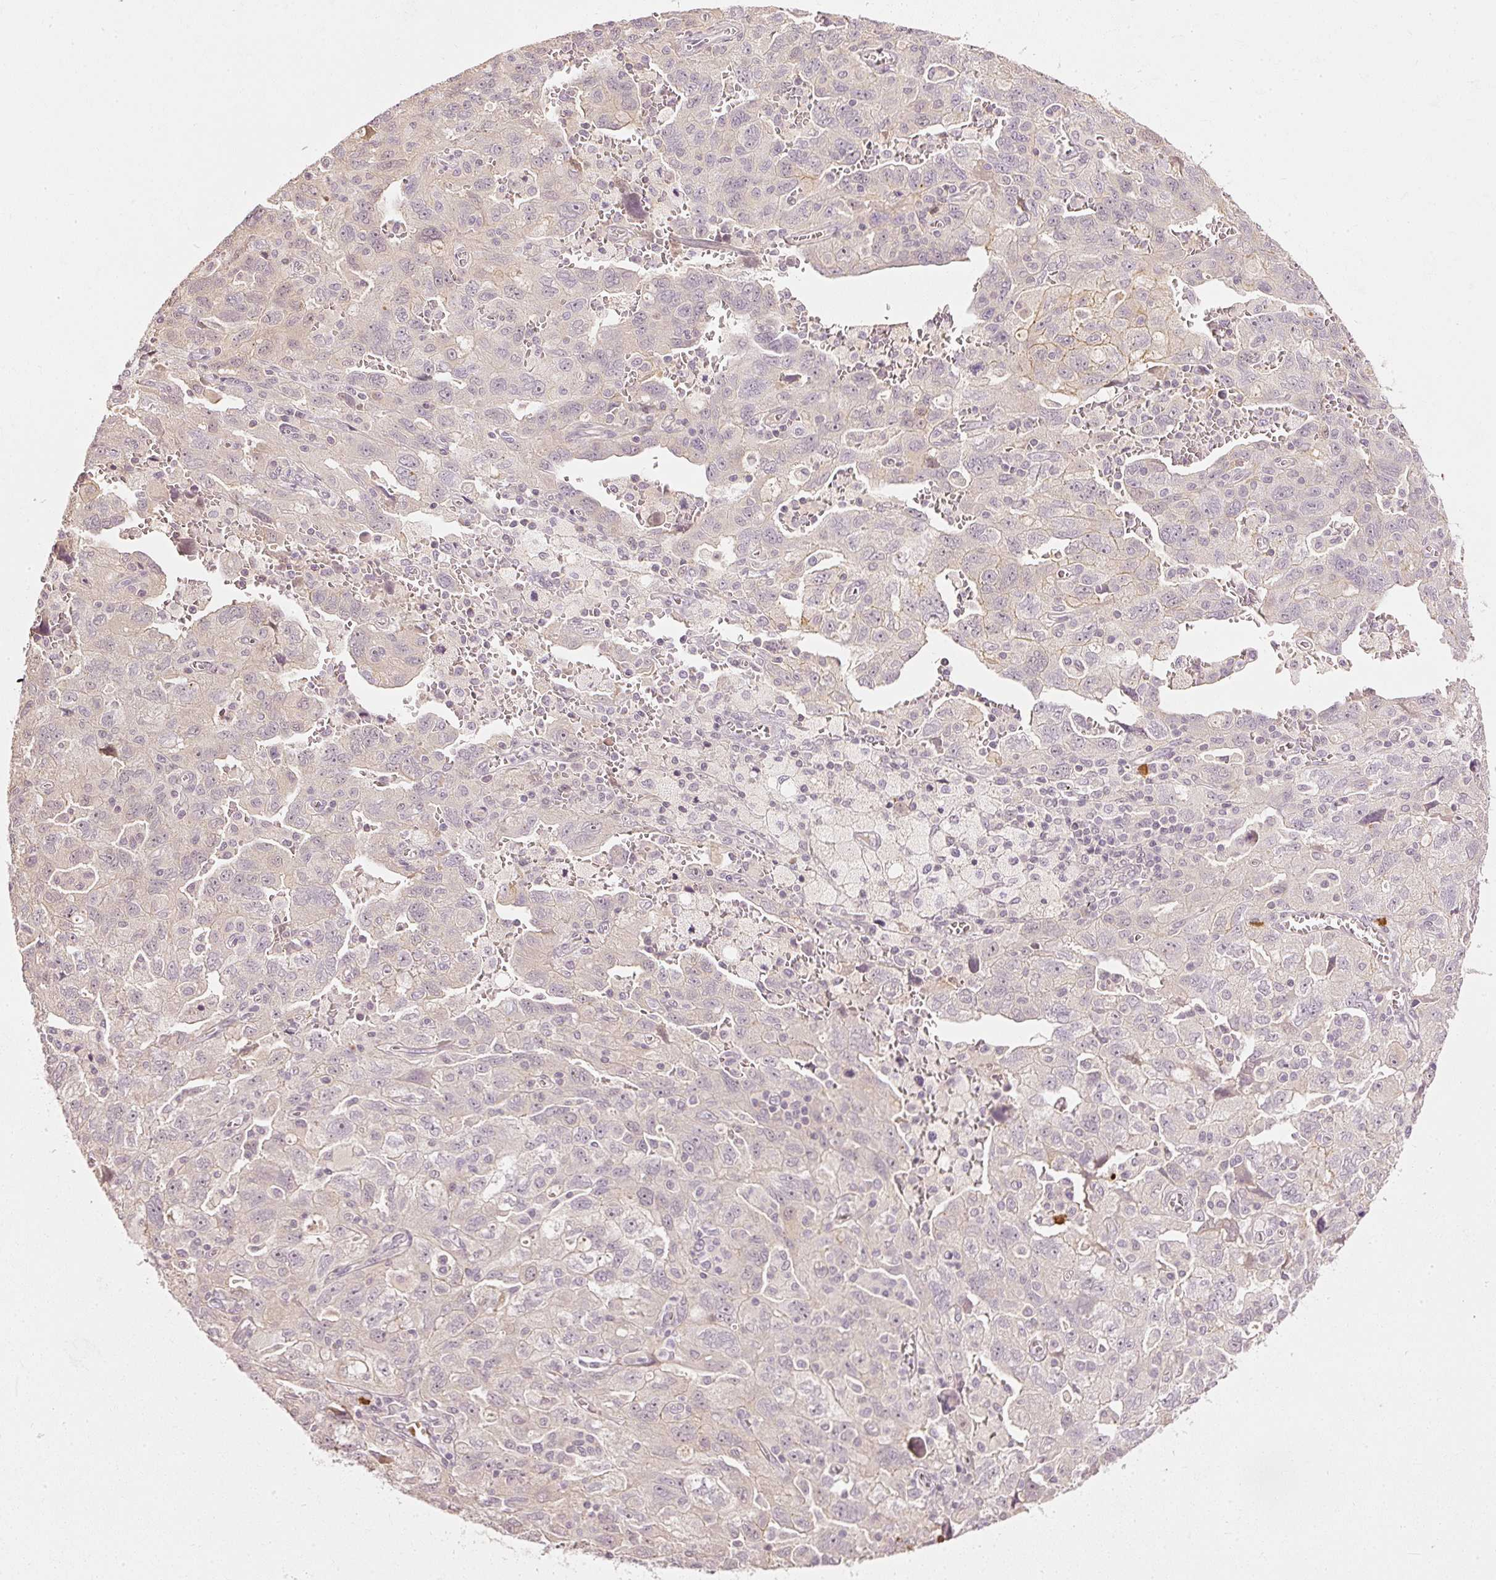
{"staining": {"intensity": "negative", "quantity": "none", "location": "none"}, "tissue": "ovarian cancer", "cell_type": "Tumor cells", "image_type": "cancer", "snomed": [{"axis": "morphology", "description": "Carcinoma, NOS"}, {"axis": "morphology", "description": "Cystadenocarcinoma, serous, NOS"}, {"axis": "topography", "description": "Ovary"}], "caption": "This is an immunohistochemistry micrograph of human ovarian carcinoma. There is no staining in tumor cells.", "gene": "GZMA", "patient": {"sex": "female", "age": 69}}